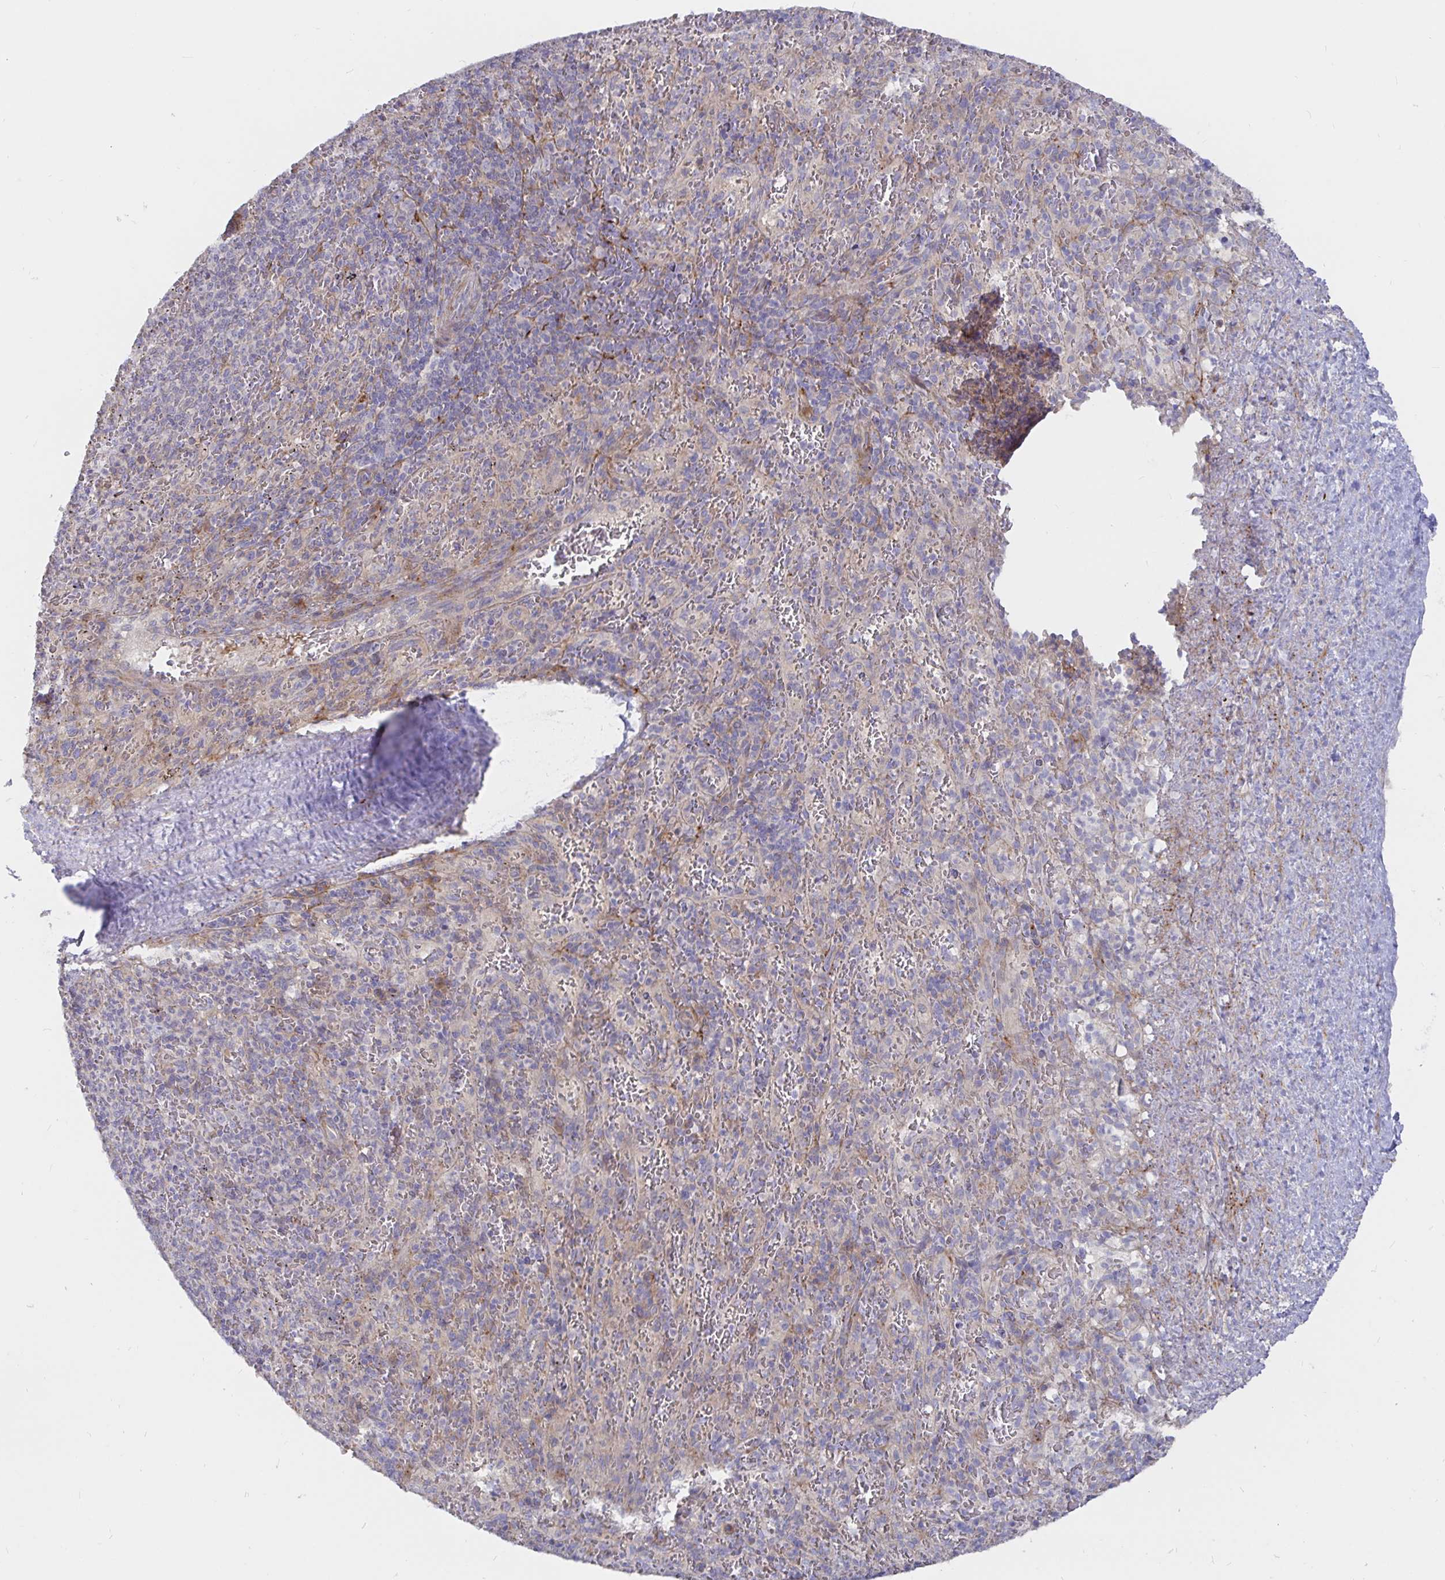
{"staining": {"intensity": "negative", "quantity": "none", "location": "none"}, "tissue": "spleen", "cell_type": "Cells in red pulp", "image_type": "normal", "snomed": [{"axis": "morphology", "description": "Normal tissue, NOS"}, {"axis": "topography", "description": "Spleen"}], "caption": "Immunohistochemical staining of normal spleen demonstrates no significant staining in cells in red pulp.", "gene": "KCTD19", "patient": {"sex": "male", "age": 57}}